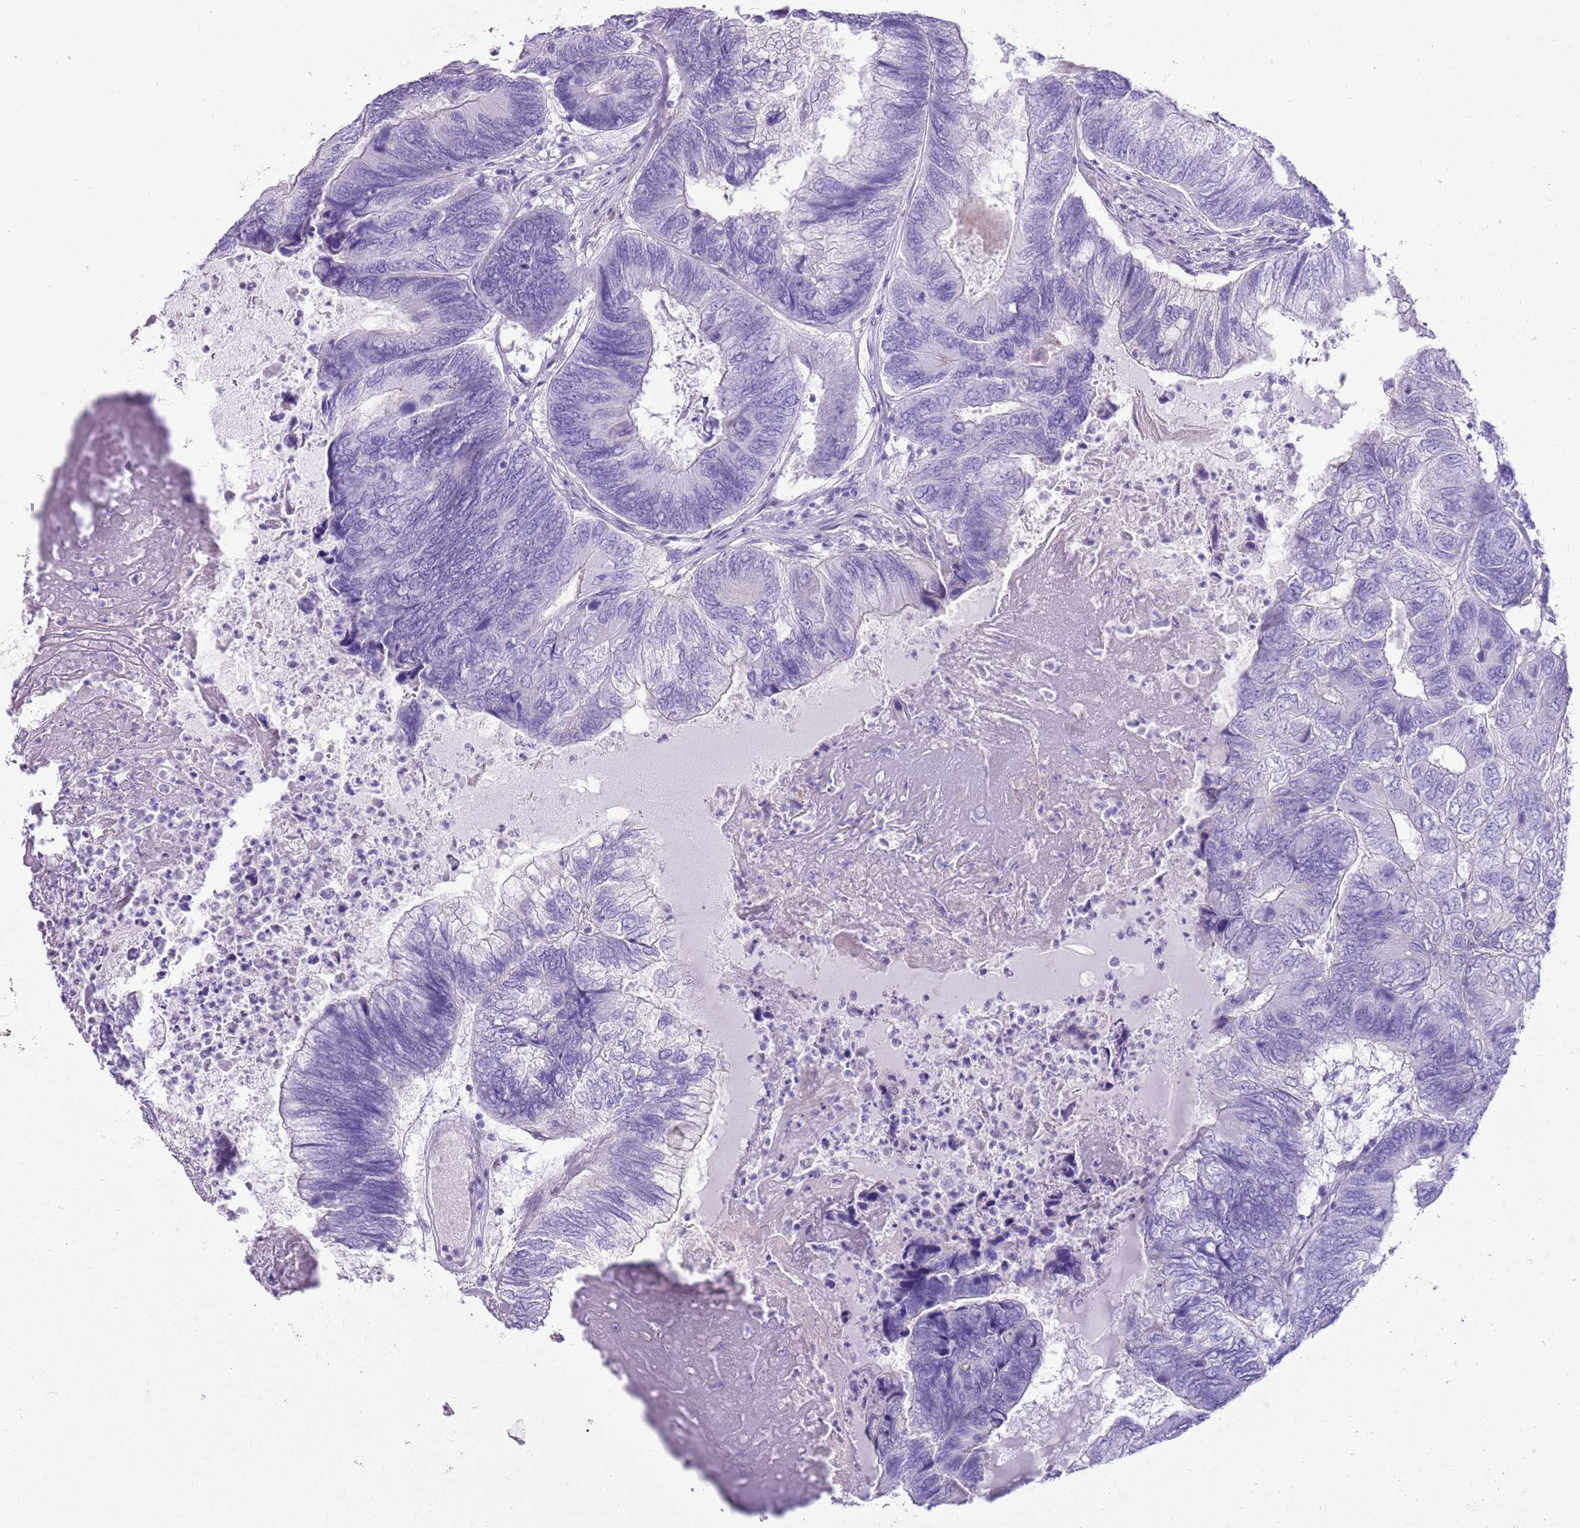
{"staining": {"intensity": "negative", "quantity": "none", "location": "none"}, "tissue": "colorectal cancer", "cell_type": "Tumor cells", "image_type": "cancer", "snomed": [{"axis": "morphology", "description": "Adenocarcinoma, NOS"}, {"axis": "topography", "description": "Colon"}], "caption": "Immunohistochemistry (IHC) image of human colorectal cancer (adenocarcinoma) stained for a protein (brown), which reveals no staining in tumor cells.", "gene": "SLC7A14", "patient": {"sex": "female", "age": 67}}